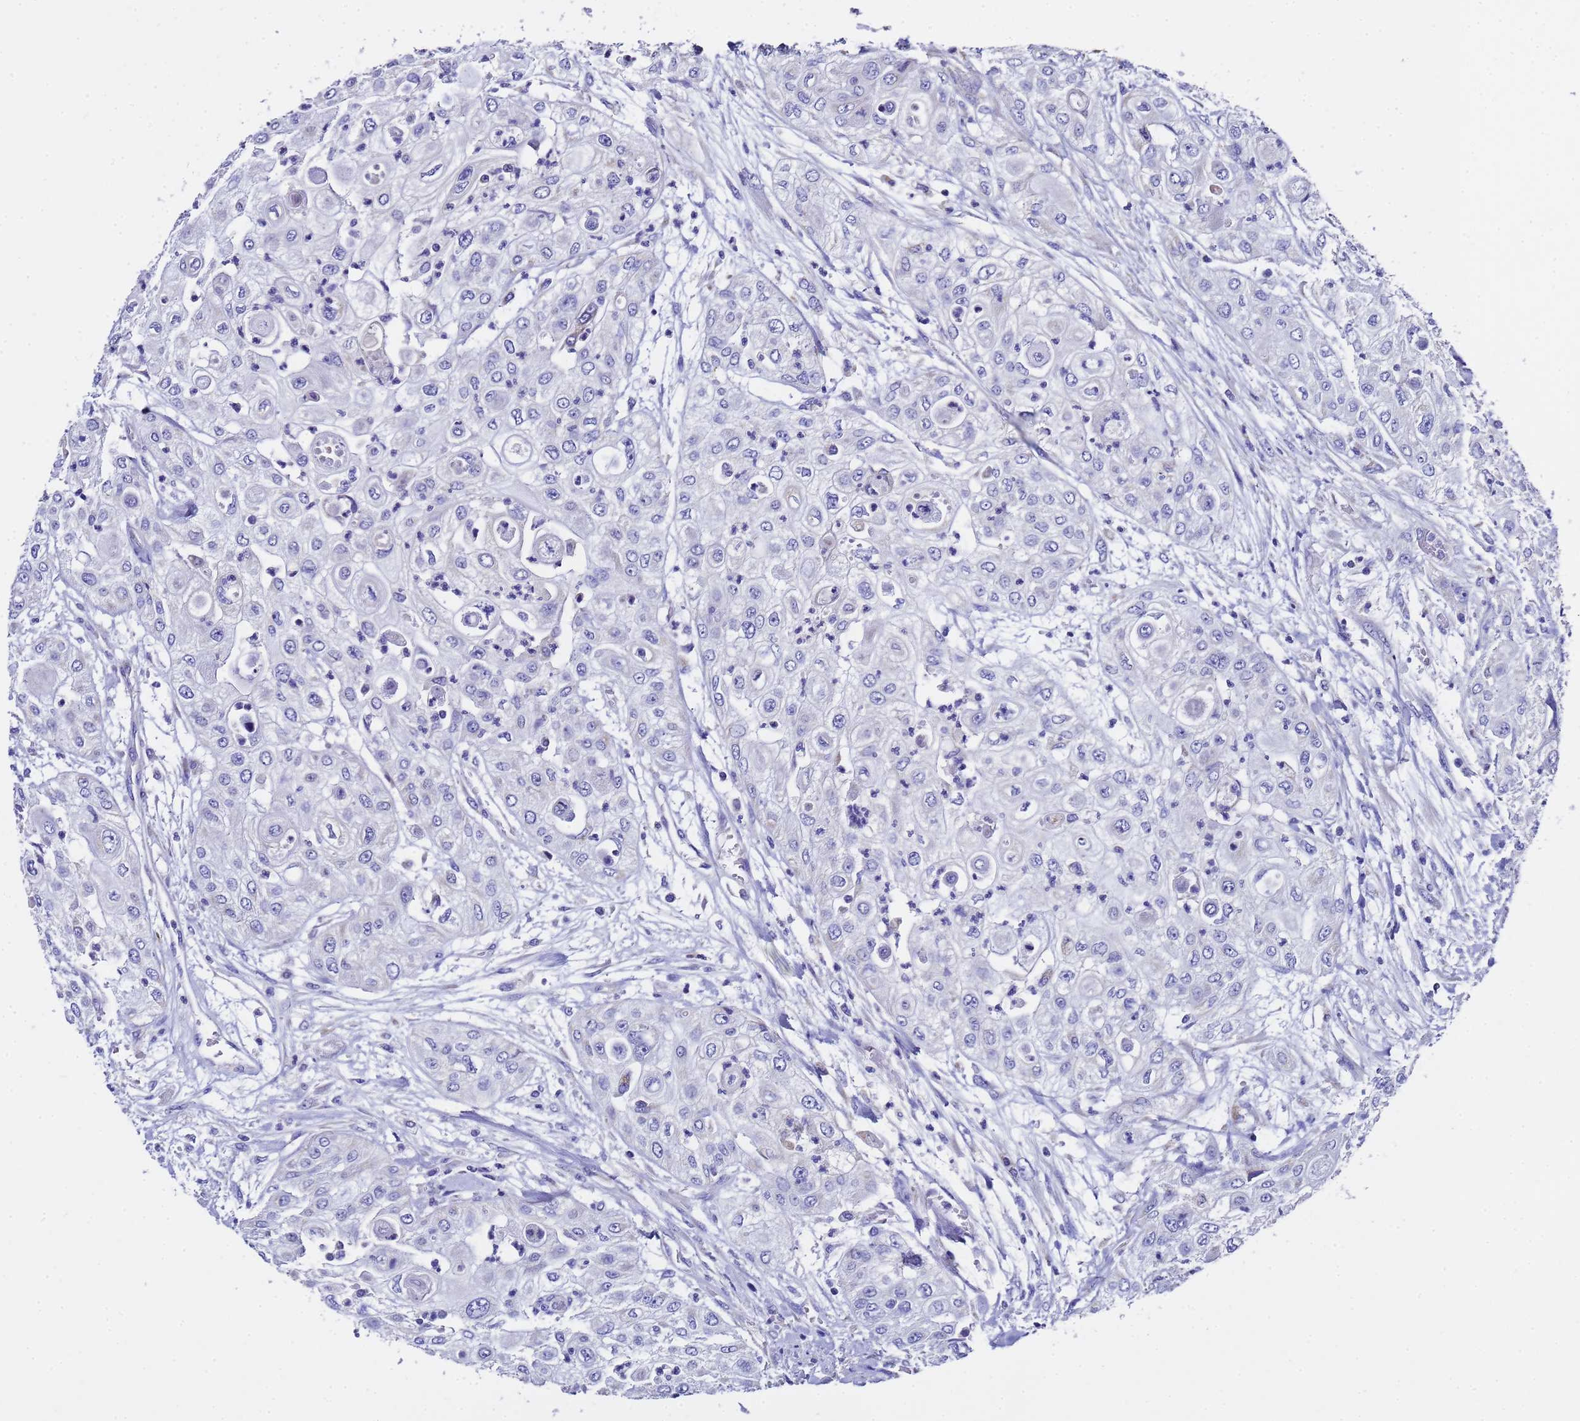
{"staining": {"intensity": "negative", "quantity": "none", "location": "none"}, "tissue": "urothelial cancer", "cell_type": "Tumor cells", "image_type": "cancer", "snomed": [{"axis": "morphology", "description": "Urothelial carcinoma, High grade"}, {"axis": "topography", "description": "Urinary bladder"}], "caption": "The image exhibits no staining of tumor cells in urothelial carcinoma (high-grade).", "gene": "MRPS12", "patient": {"sex": "female", "age": 79}}